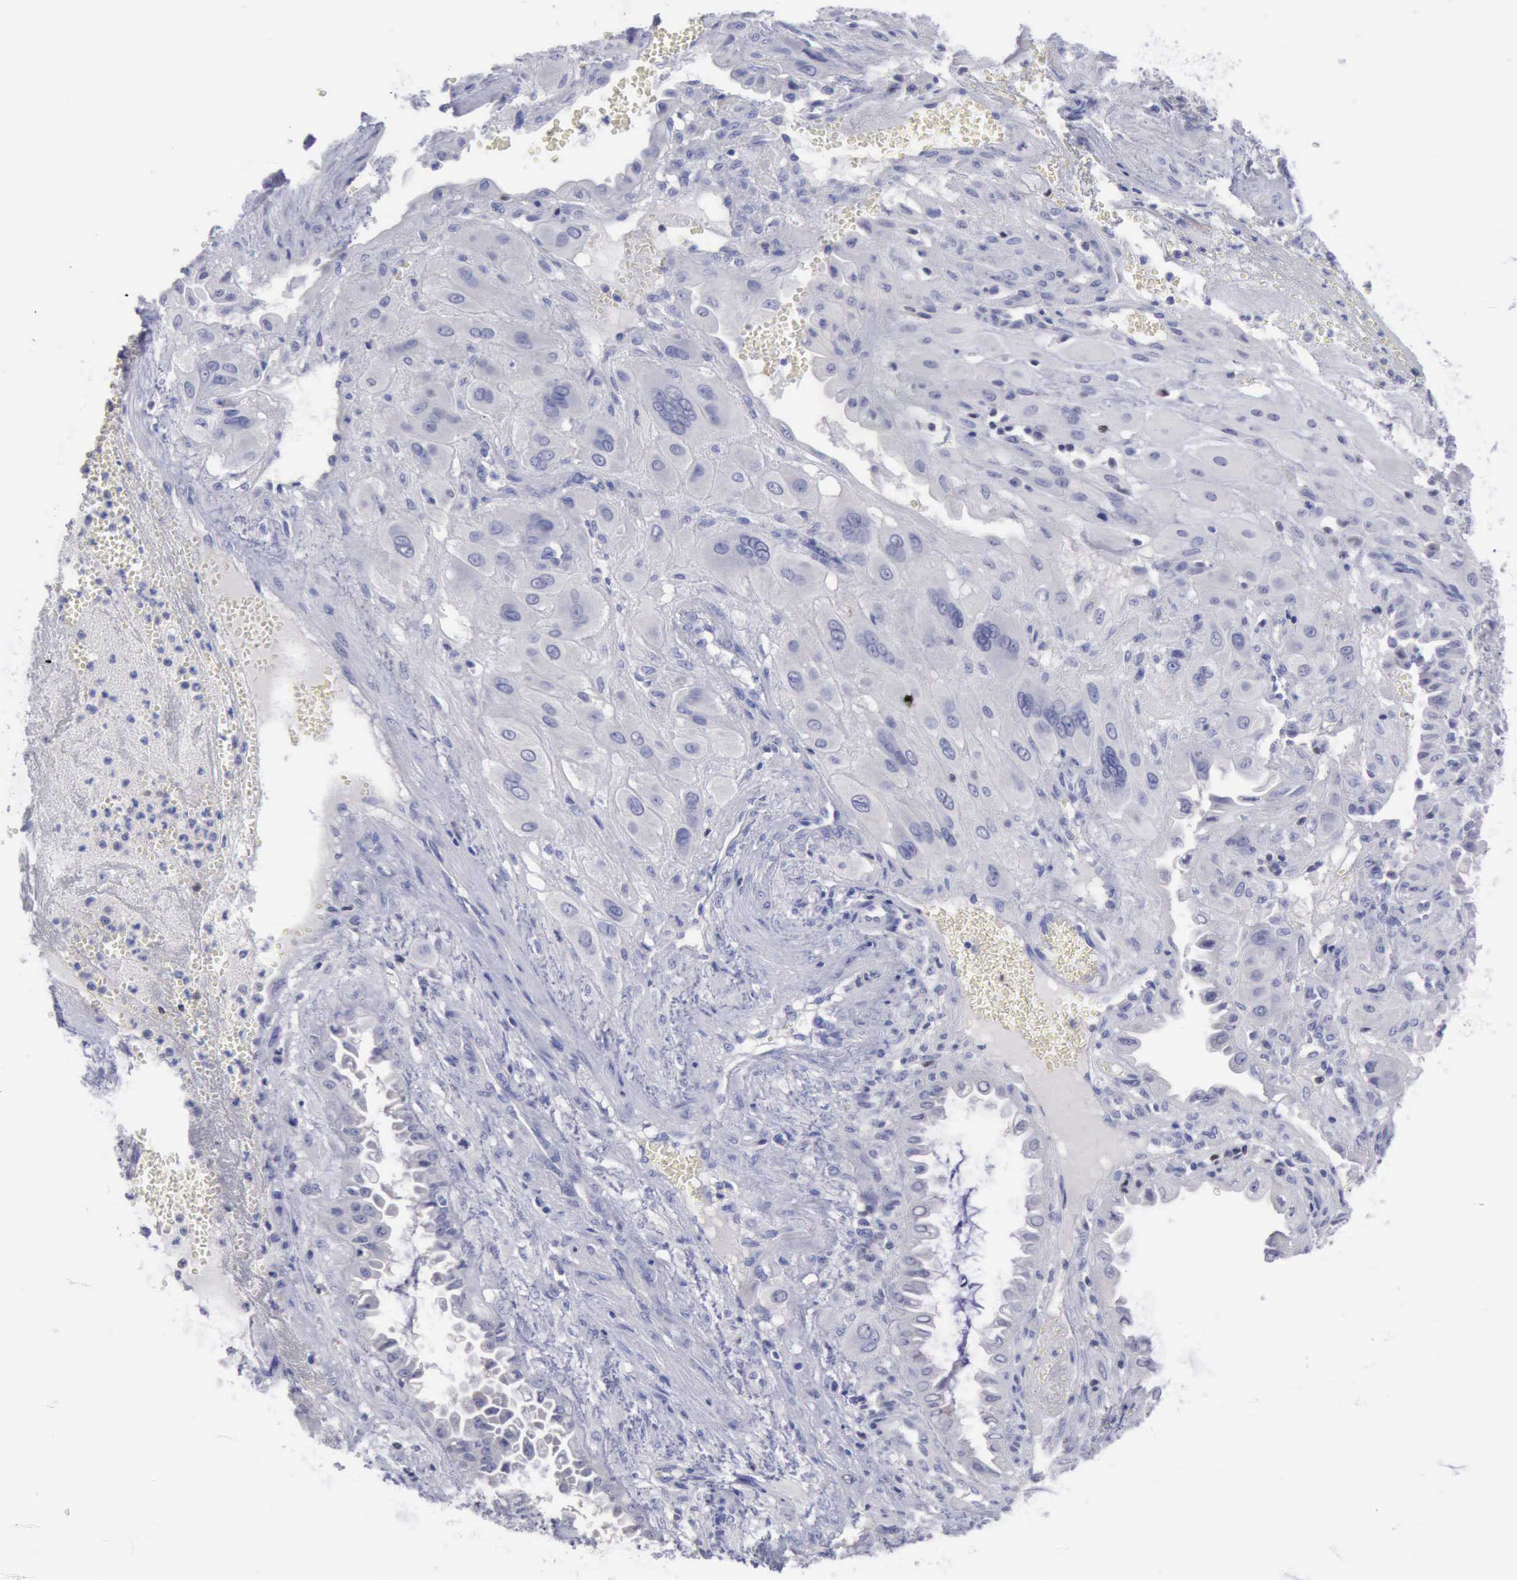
{"staining": {"intensity": "negative", "quantity": "none", "location": "none"}, "tissue": "cervical cancer", "cell_type": "Tumor cells", "image_type": "cancer", "snomed": [{"axis": "morphology", "description": "Squamous cell carcinoma, NOS"}, {"axis": "topography", "description": "Cervix"}], "caption": "Tumor cells show no significant positivity in squamous cell carcinoma (cervical).", "gene": "SATB2", "patient": {"sex": "female", "age": 34}}